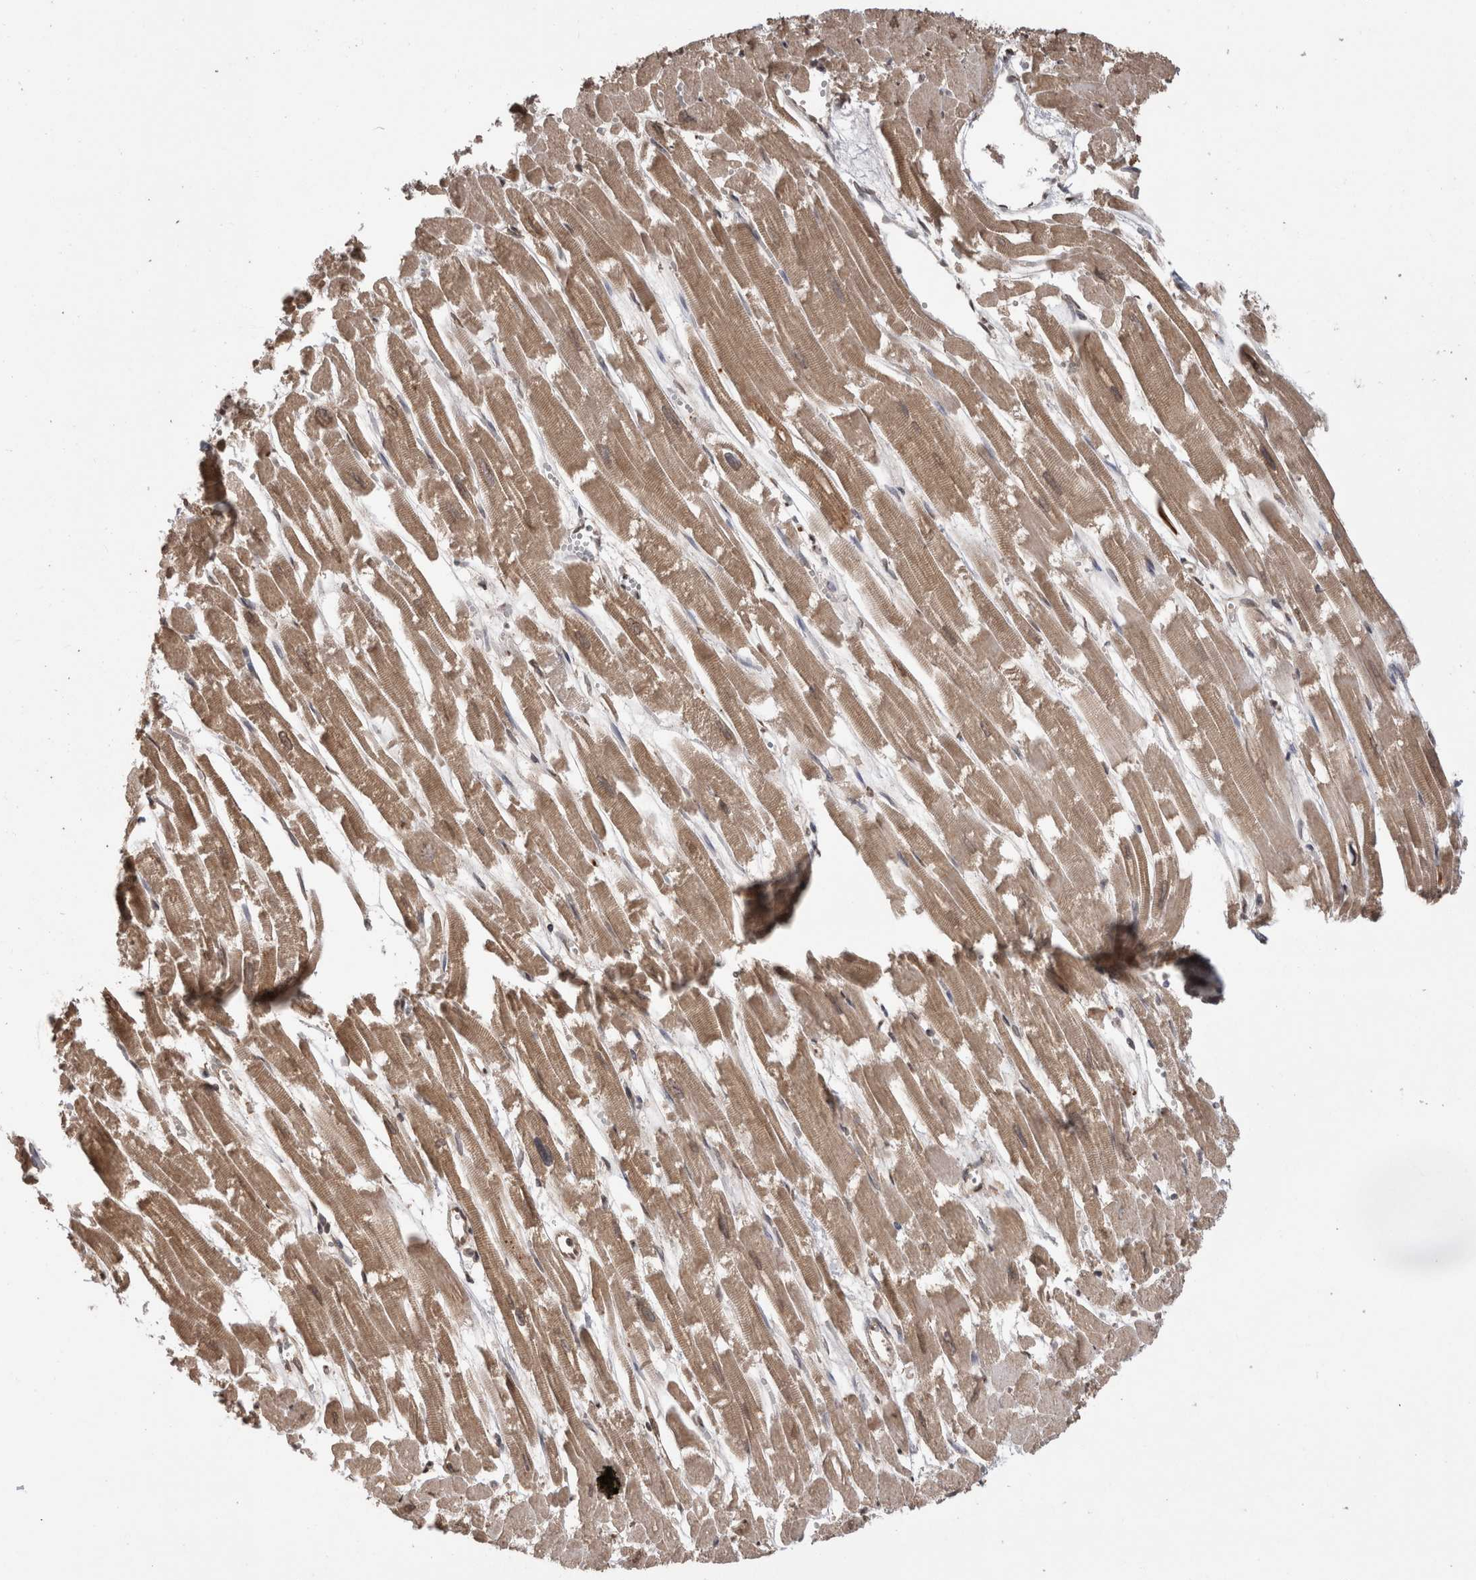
{"staining": {"intensity": "weak", "quantity": ">75%", "location": "cytoplasmic/membranous,nuclear"}, "tissue": "heart muscle", "cell_type": "Cardiomyocytes", "image_type": "normal", "snomed": [{"axis": "morphology", "description": "Normal tissue, NOS"}, {"axis": "topography", "description": "Heart"}], "caption": "Protein staining by IHC displays weak cytoplasmic/membranous,nuclear positivity in approximately >75% of cardiomyocytes in normal heart muscle. (Stains: DAB in brown, nuclei in blue, Microscopy: brightfield microscopy at high magnification).", "gene": "PAK4", "patient": {"sex": "male", "age": 54}}